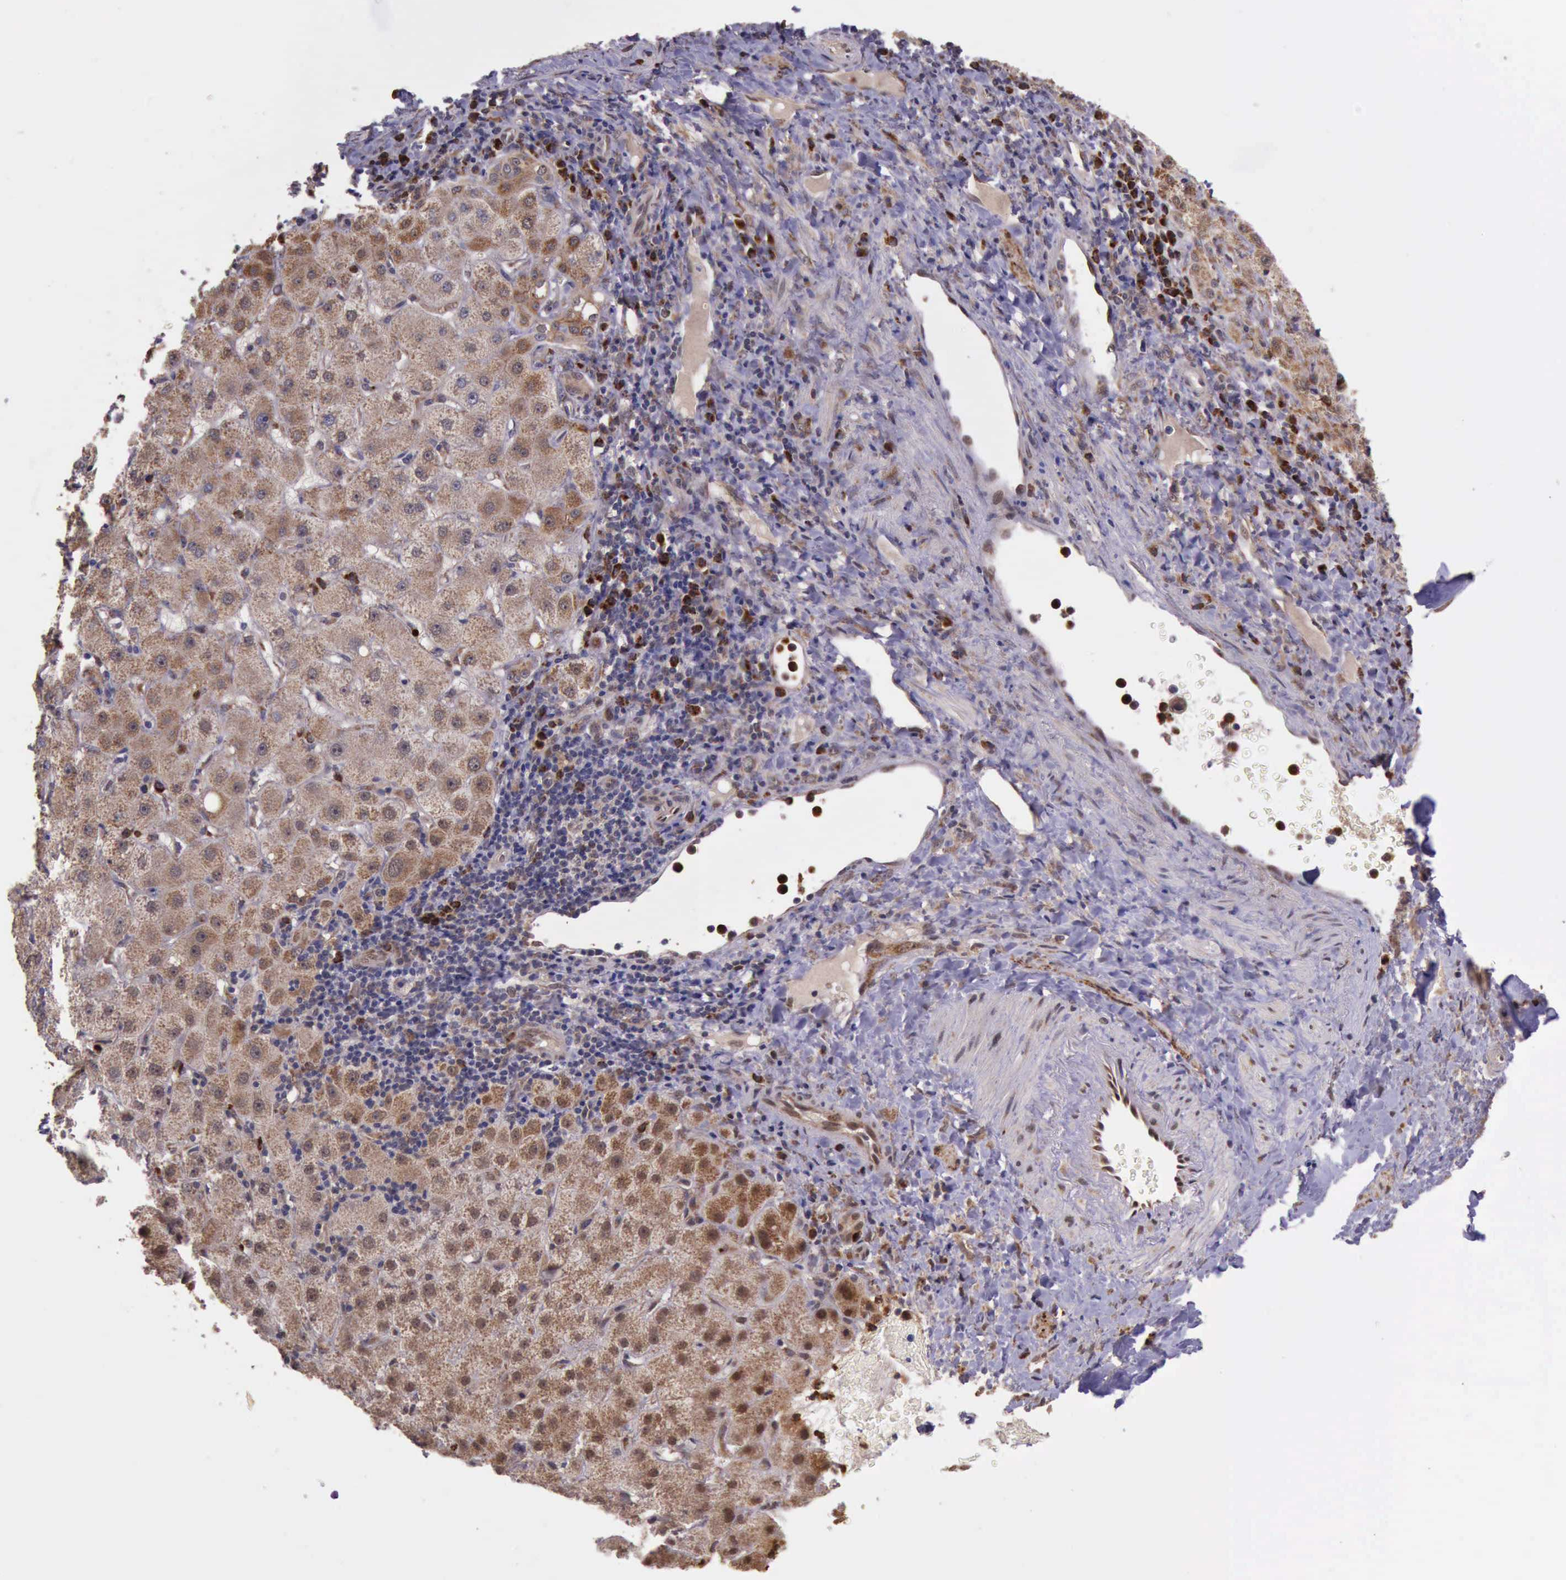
{"staining": {"intensity": "moderate", "quantity": ">75%", "location": "cytoplasmic/membranous"}, "tissue": "liver cancer", "cell_type": "Tumor cells", "image_type": "cancer", "snomed": [{"axis": "morphology", "description": "Cholangiocarcinoma"}, {"axis": "topography", "description": "Liver"}], "caption": "Immunohistochemistry (IHC) staining of liver cancer, which shows medium levels of moderate cytoplasmic/membranous staining in about >75% of tumor cells indicating moderate cytoplasmic/membranous protein positivity. The staining was performed using DAB (3,3'-diaminobenzidine) (brown) for protein detection and nuclei were counterstained in hematoxylin (blue).", "gene": "ARMCX3", "patient": {"sex": "female", "age": 79}}